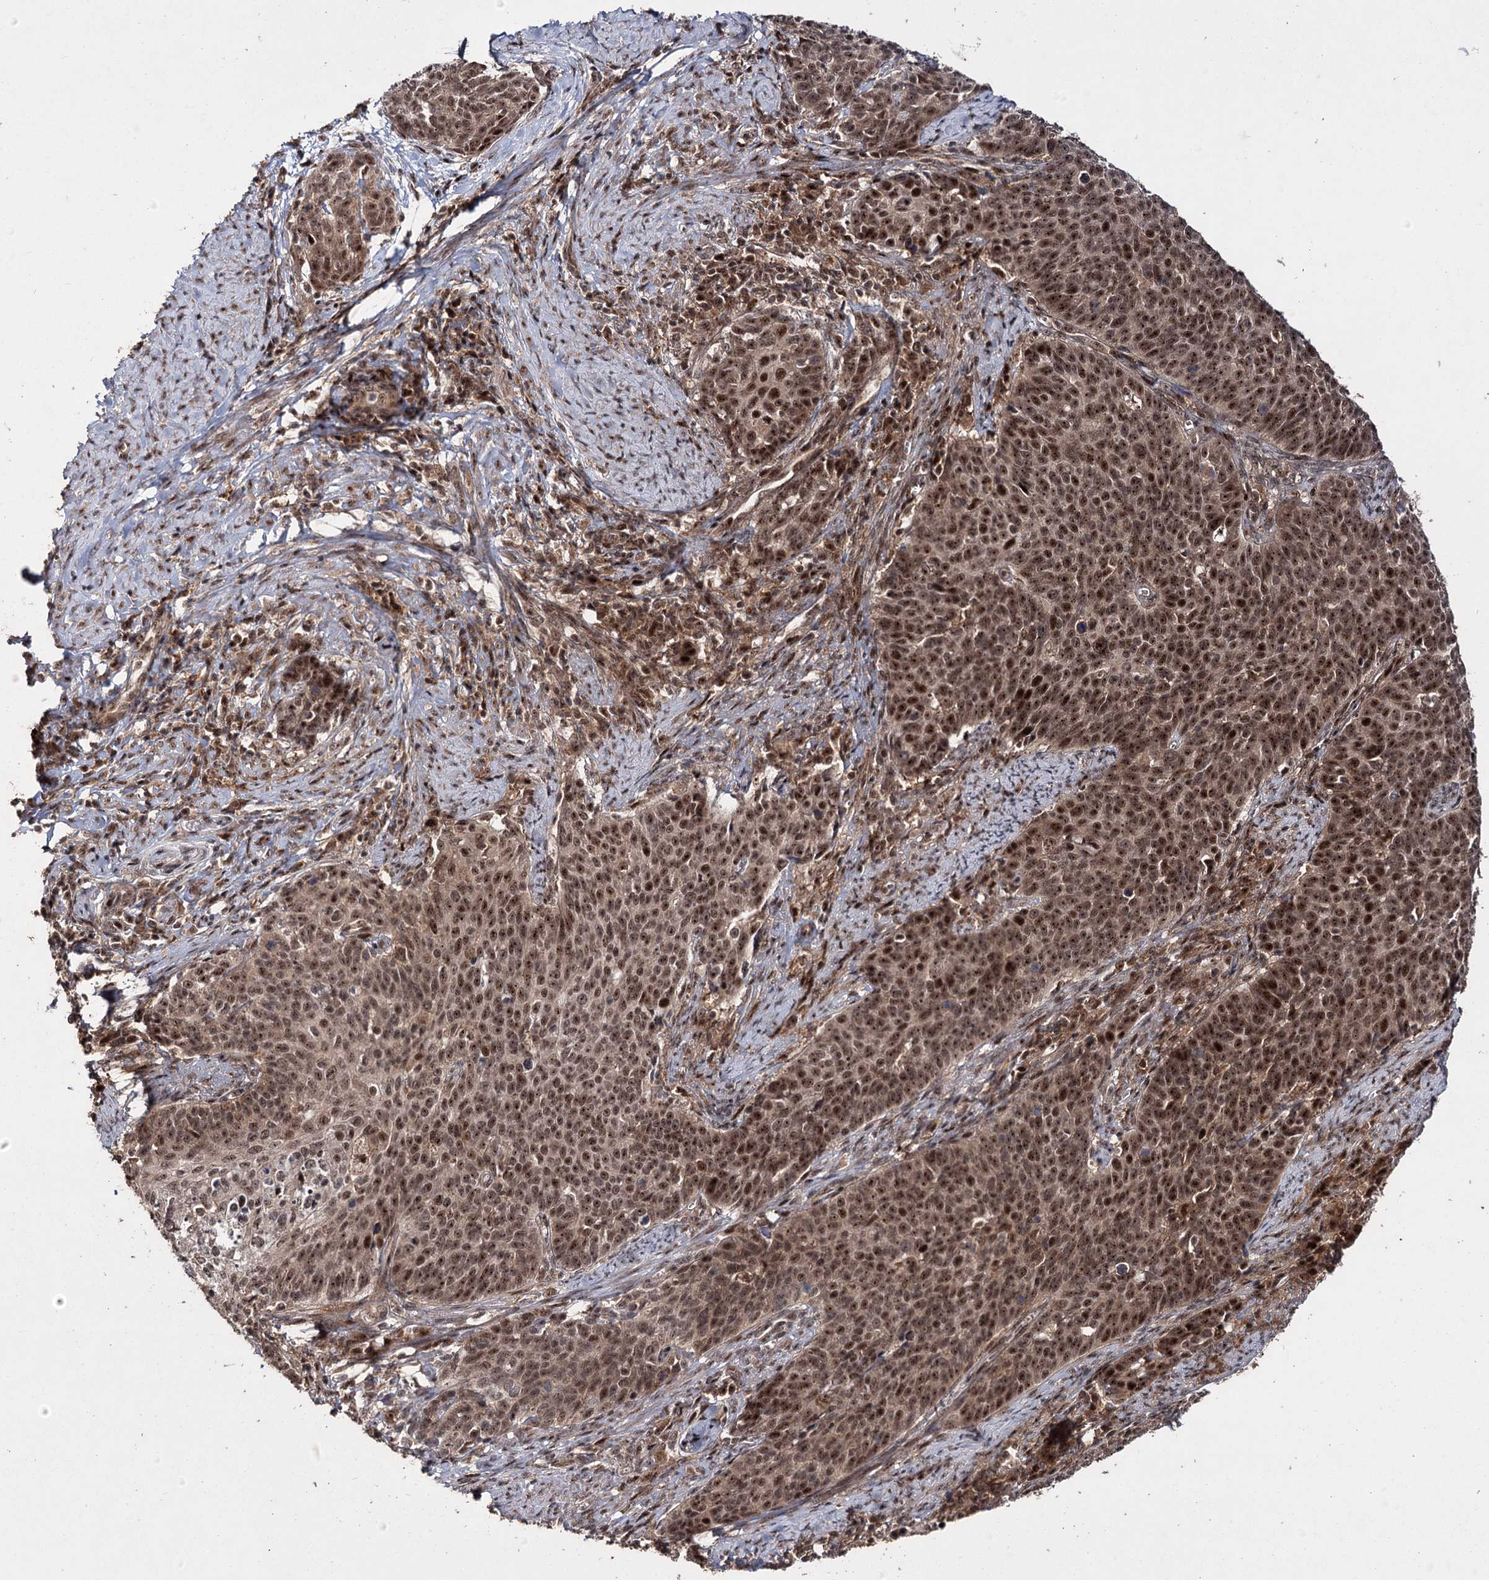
{"staining": {"intensity": "strong", "quantity": ">75%", "location": "cytoplasmic/membranous,nuclear"}, "tissue": "cervical cancer", "cell_type": "Tumor cells", "image_type": "cancer", "snomed": [{"axis": "morphology", "description": "Squamous cell carcinoma, NOS"}, {"axis": "topography", "description": "Cervix"}], "caption": "IHC (DAB) staining of cervical squamous cell carcinoma reveals strong cytoplasmic/membranous and nuclear protein expression in approximately >75% of tumor cells. (Stains: DAB (3,3'-diaminobenzidine) in brown, nuclei in blue, Microscopy: brightfield microscopy at high magnification).", "gene": "MKNK2", "patient": {"sex": "female", "age": 39}}